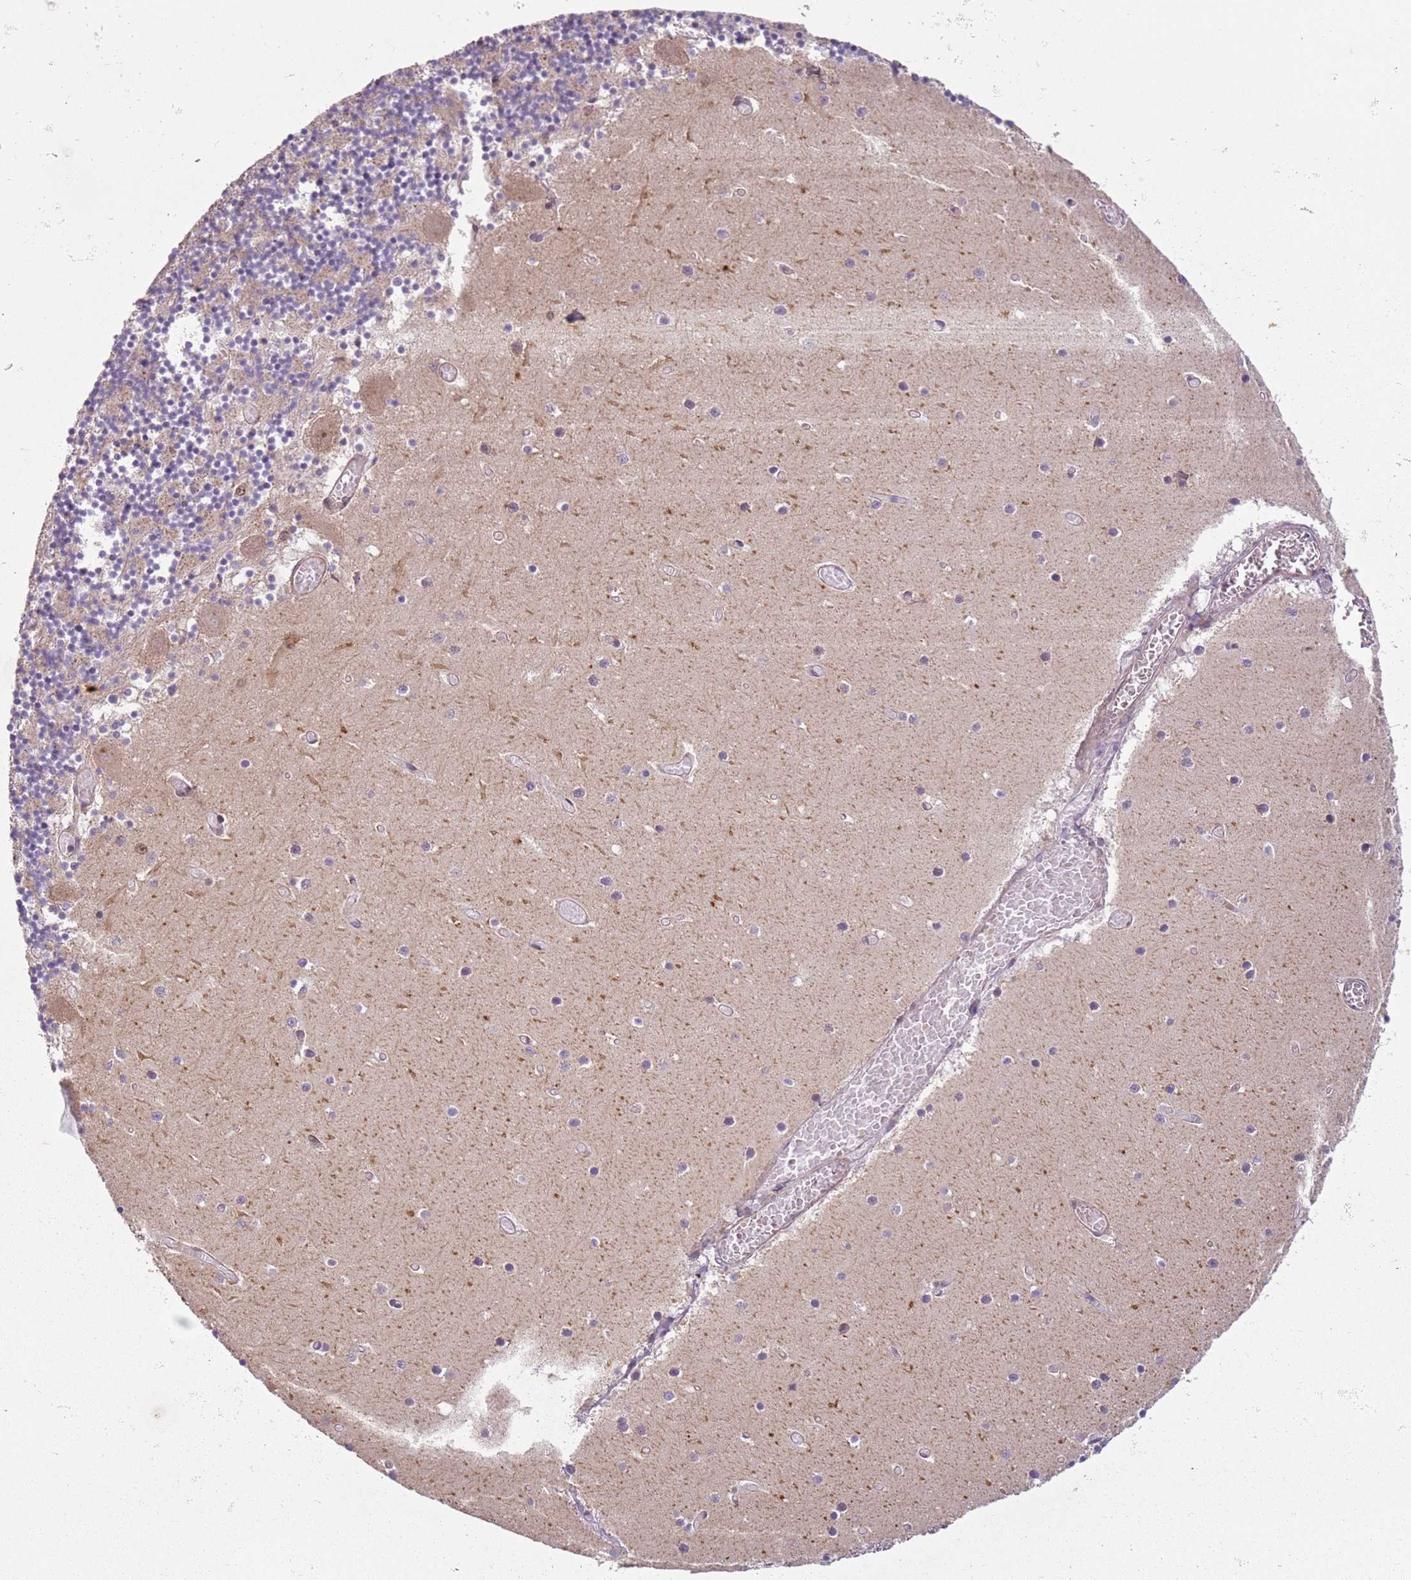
{"staining": {"intensity": "moderate", "quantity": "<25%", "location": "cytoplasmic/membranous"}, "tissue": "cerebellum", "cell_type": "Cells in granular layer", "image_type": "normal", "snomed": [{"axis": "morphology", "description": "Normal tissue, NOS"}, {"axis": "topography", "description": "Cerebellum"}], "caption": "The immunohistochemical stain shows moderate cytoplasmic/membranous positivity in cells in granular layer of normal cerebellum.", "gene": "CHURC1", "patient": {"sex": "female", "age": 28}}